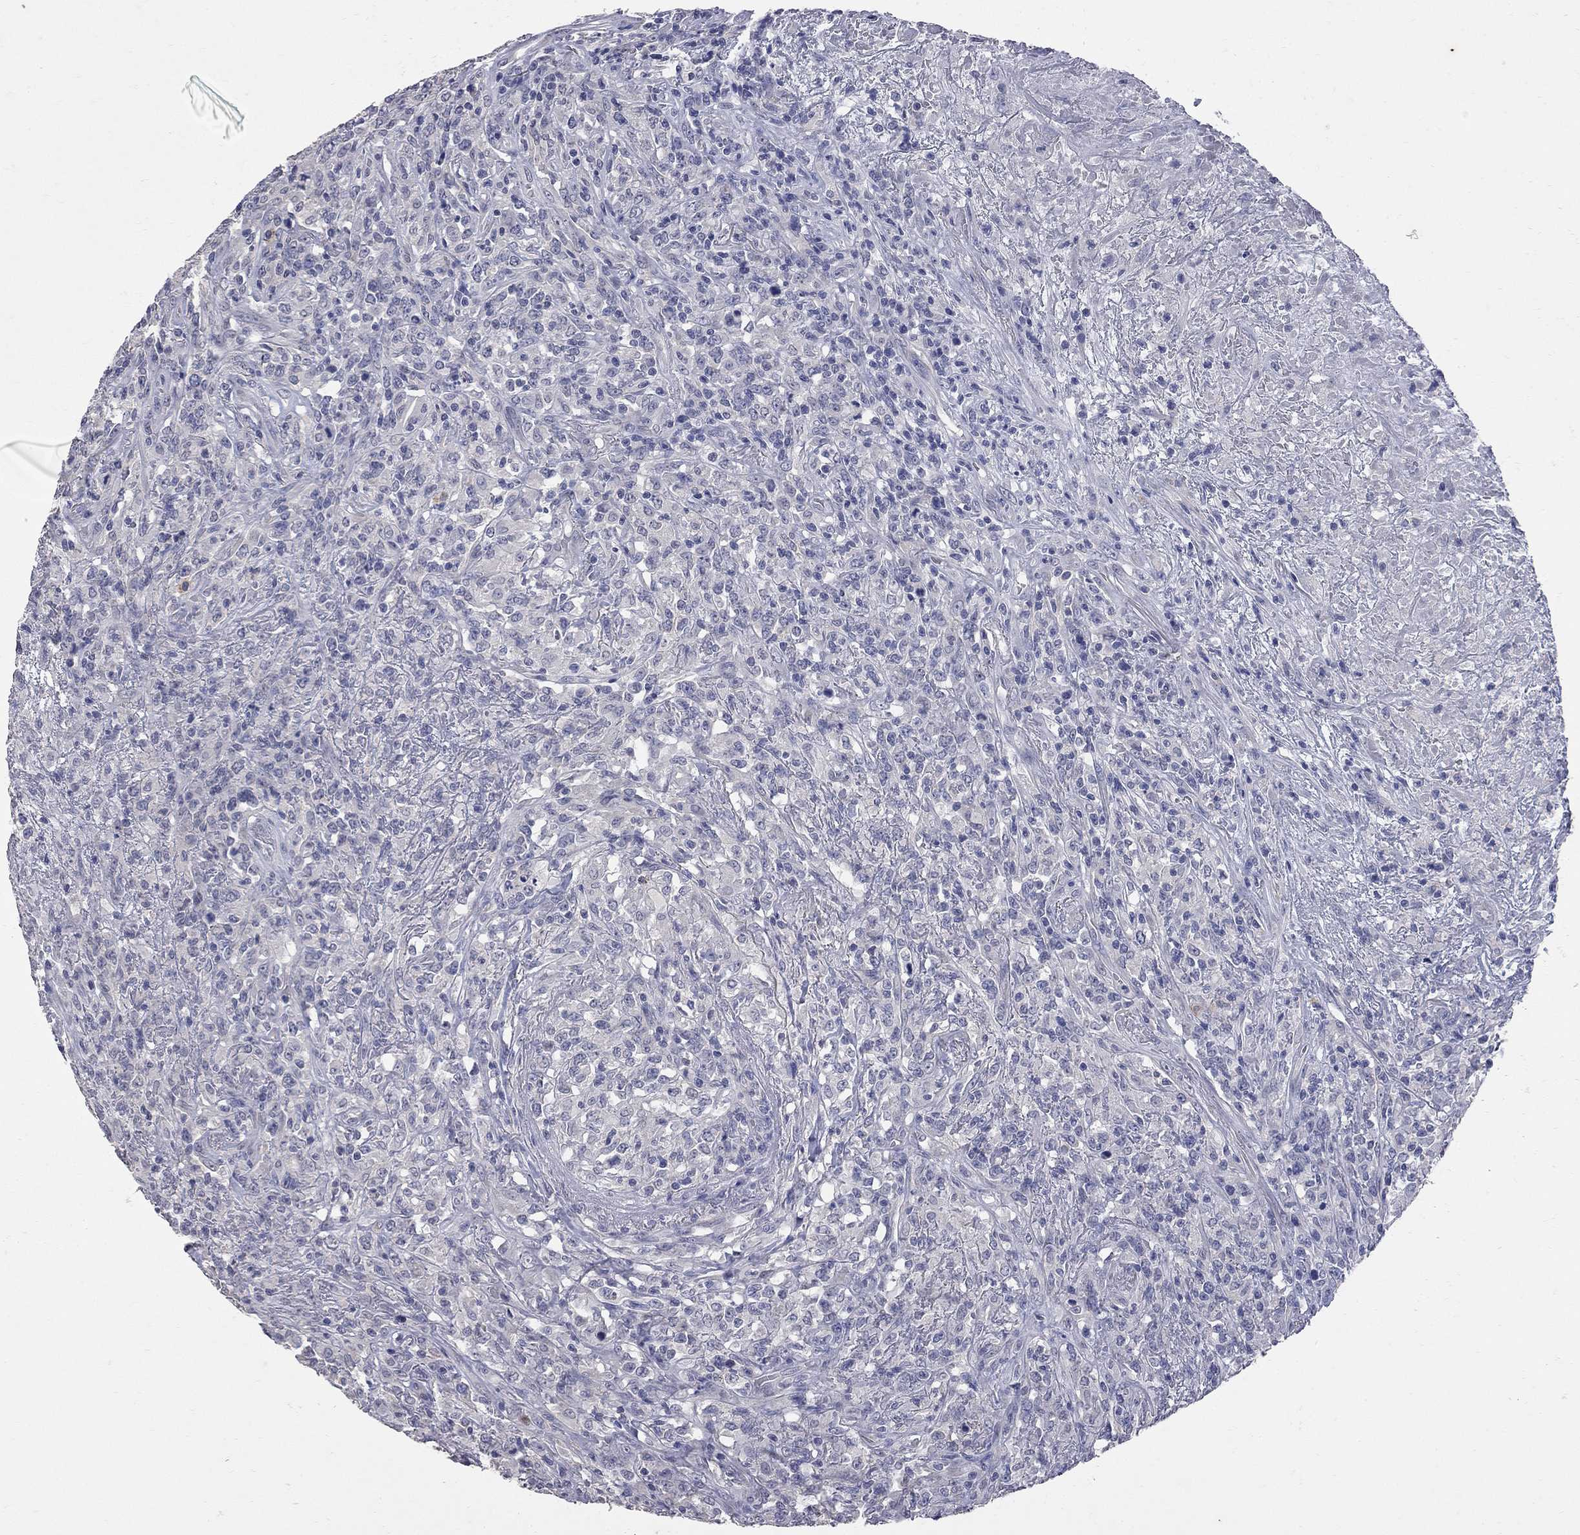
{"staining": {"intensity": "negative", "quantity": "none", "location": "none"}, "tissue": "lymphoma", "cell_type": "Tumor cells", "image_type": "cancer", "snomed": [{"axis": "morphology", "description": "Malignant lymphoma, non-Hodgkin's type, High grade"}, {"axis": "topography", "description": "Lung"}], "caption": "Immunohistochemical staining of malignant lymphoma, non-Hodgkin's type (high-grade) shows no significant staining in tumor cells.", "gene": "NOS2", "patient": {"sex": "male", "age": 79}}